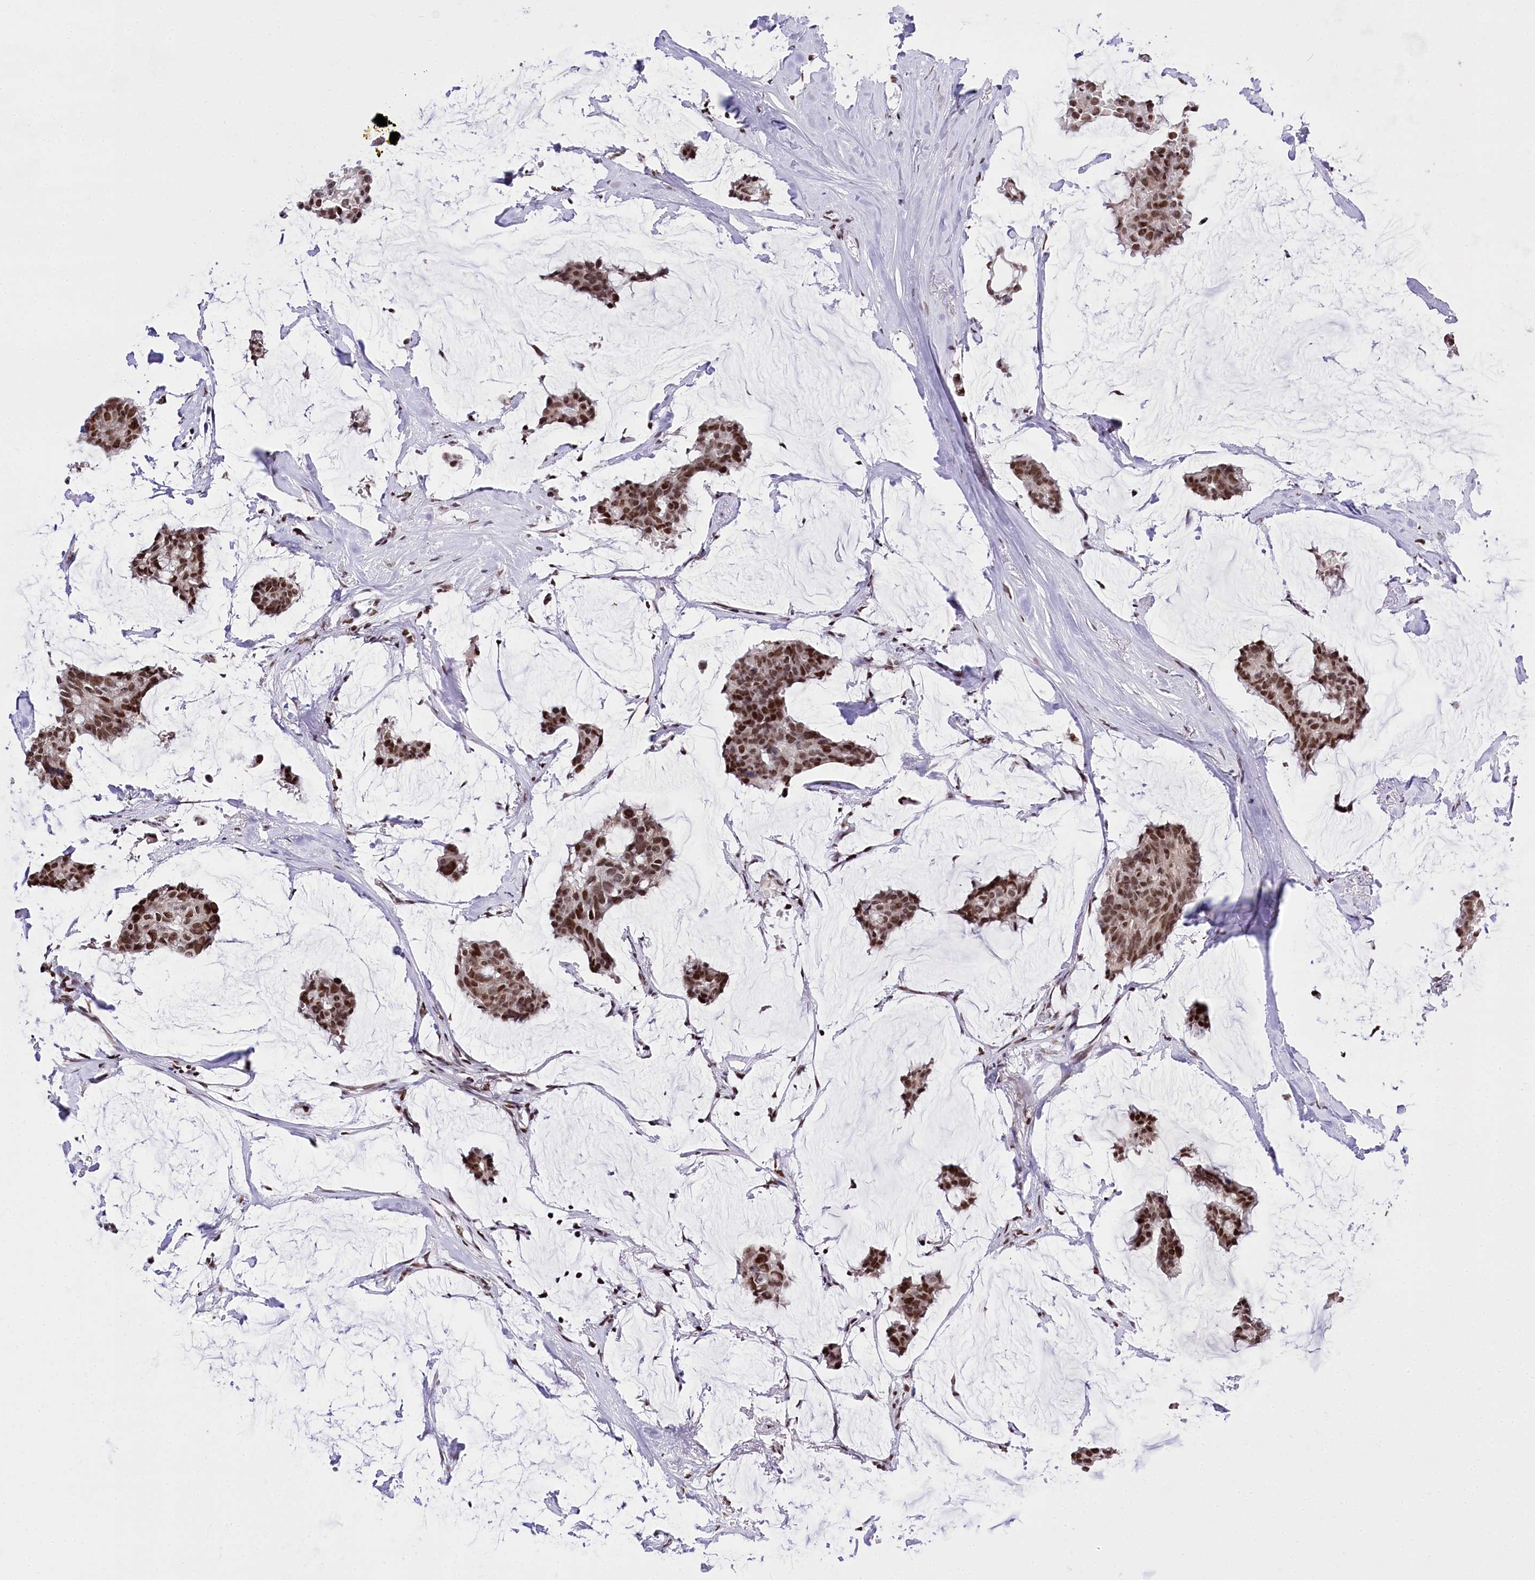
{"staining": {"intensity": "strong", "quantity": ">75%", "location": "nuclear"}, "tissue": "breast cancer", "cell_type": "Tumor cells", "image_type": "cancer", "snomed": [{"axis": "morphology", "description": "Duct carcinoma"}, {"axis": "topography", "description": "Breast"}], "caption": "Human breast cancer stained for a protein (brown) exhibits strong nuclear positive staining in approximately >75% of tumor cells.", "gene": "POU4F3", "patient": {"sex": "female", "age": 93}}